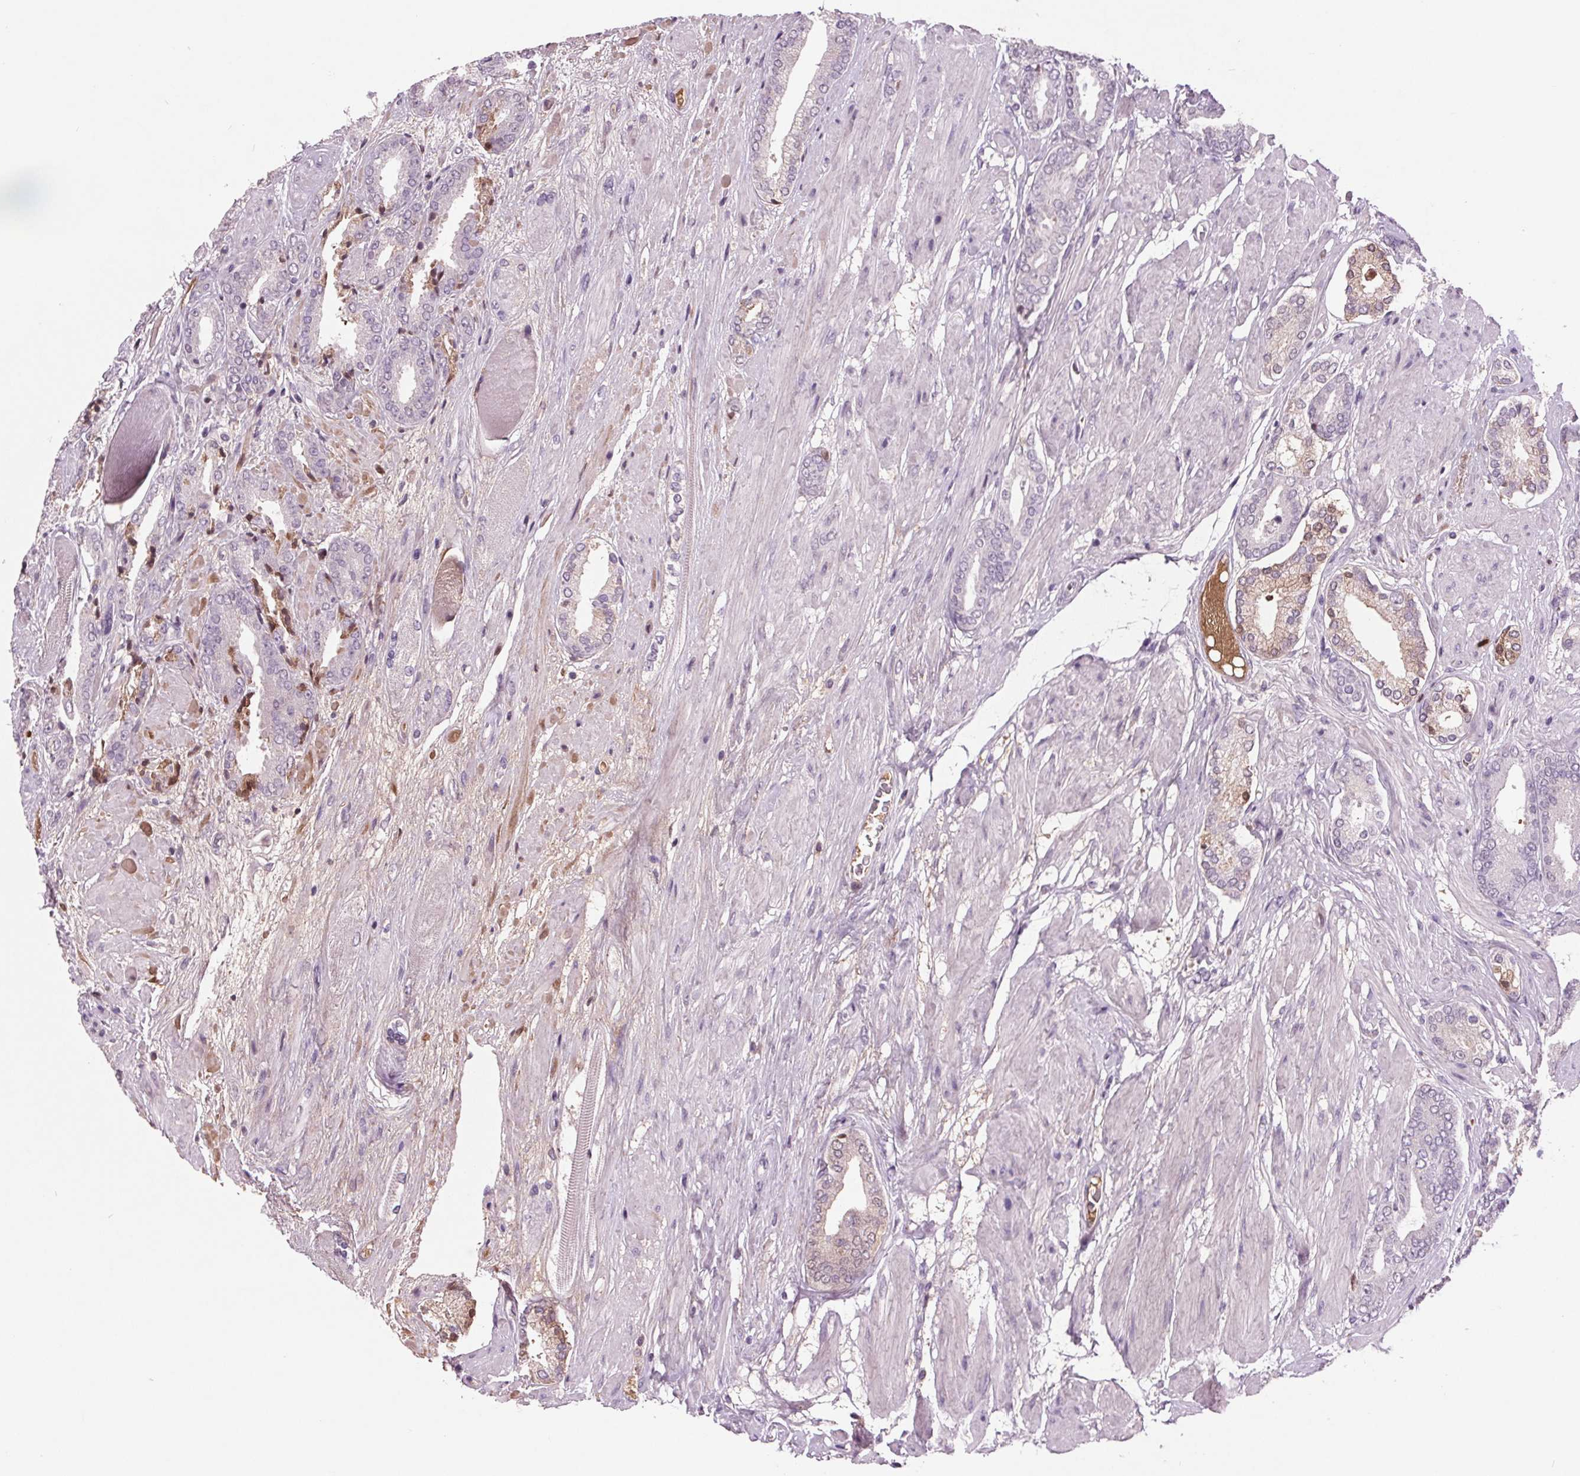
{"staining": {"intensity": "weak", "quantity": "<25%", "location": "cytoplasmic/membranous"}, "tissue": "prostate cancer", "cell_type": "Tumor cells", "image_type": "cancer", "snomed": [{"axis": "morphology", "description": "Adenocarcinoma, High grade"}, {"axis": "topography", "description": "Prostate"}], "caption": "A high-resolution photomicrograph shows immunohistochemistry (IHC) staining of prostate cancer, which exhibits no significant staining in tumor cells. (DAB immunohistochemistry visualized using brightfield microscopy, high magnification).", "gene": "C6", "patient": {"sex": "male", "age": 56}}